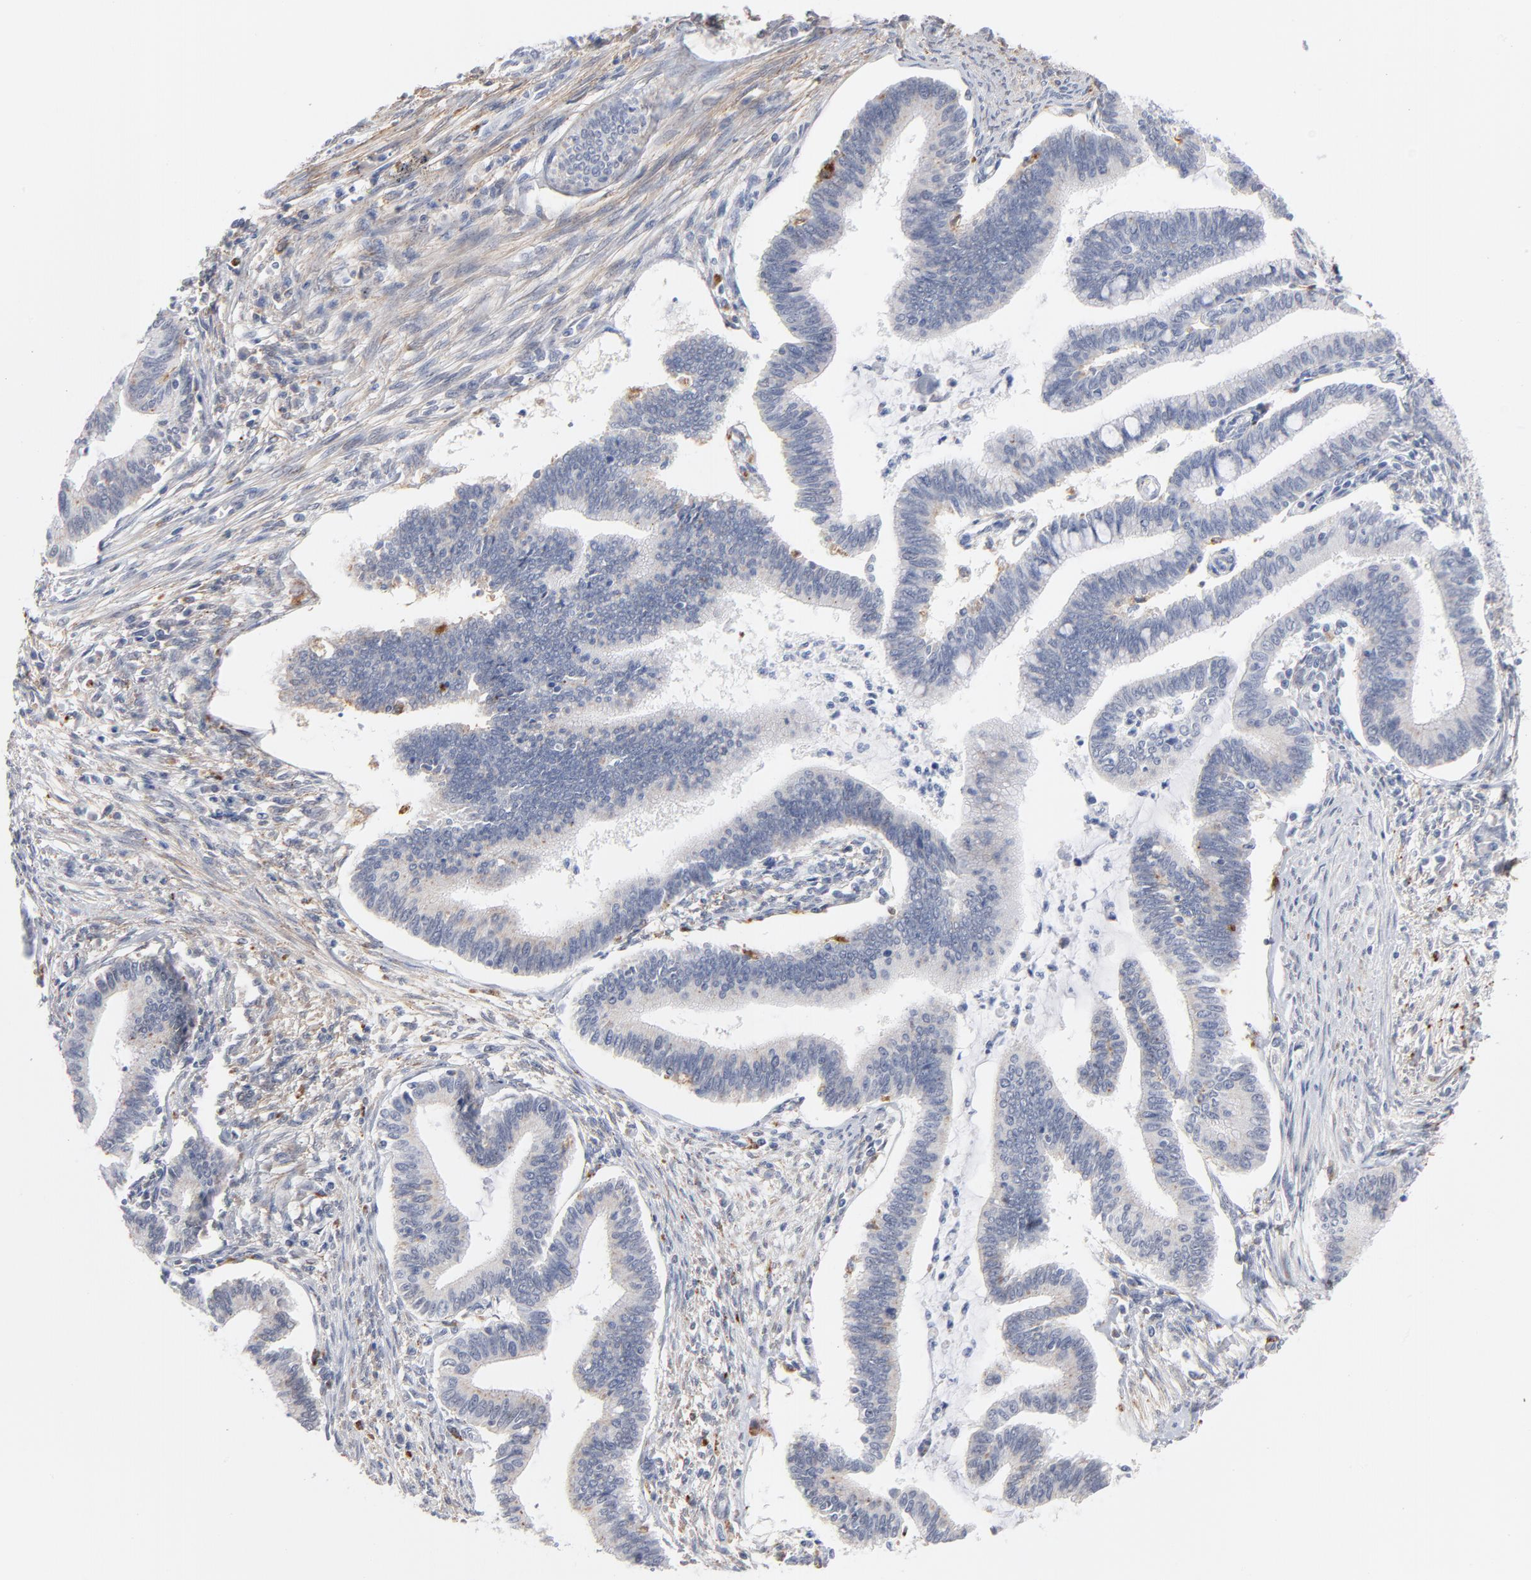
{"staining": {"intensity": "weak", "quantity": "<25%", "location": "cytoplasmic/membranous"}, "tissue": "cervical cancer", "cell_type": "Tumor cells", "image_type": "cancer", "snomed": [{"axis": "morphology", "description": "Adenocarcinoma, NOS"}, {"axis": "topography", "description": "Cervix"}], "caption": "The photomicrograph demonstrates no significant positivity in tumor cells of cervical adenocarcinoma. Nuclei are stained in blue.", "gene": "LTBP2", "patient": {"sex": "female", "age": 36}}